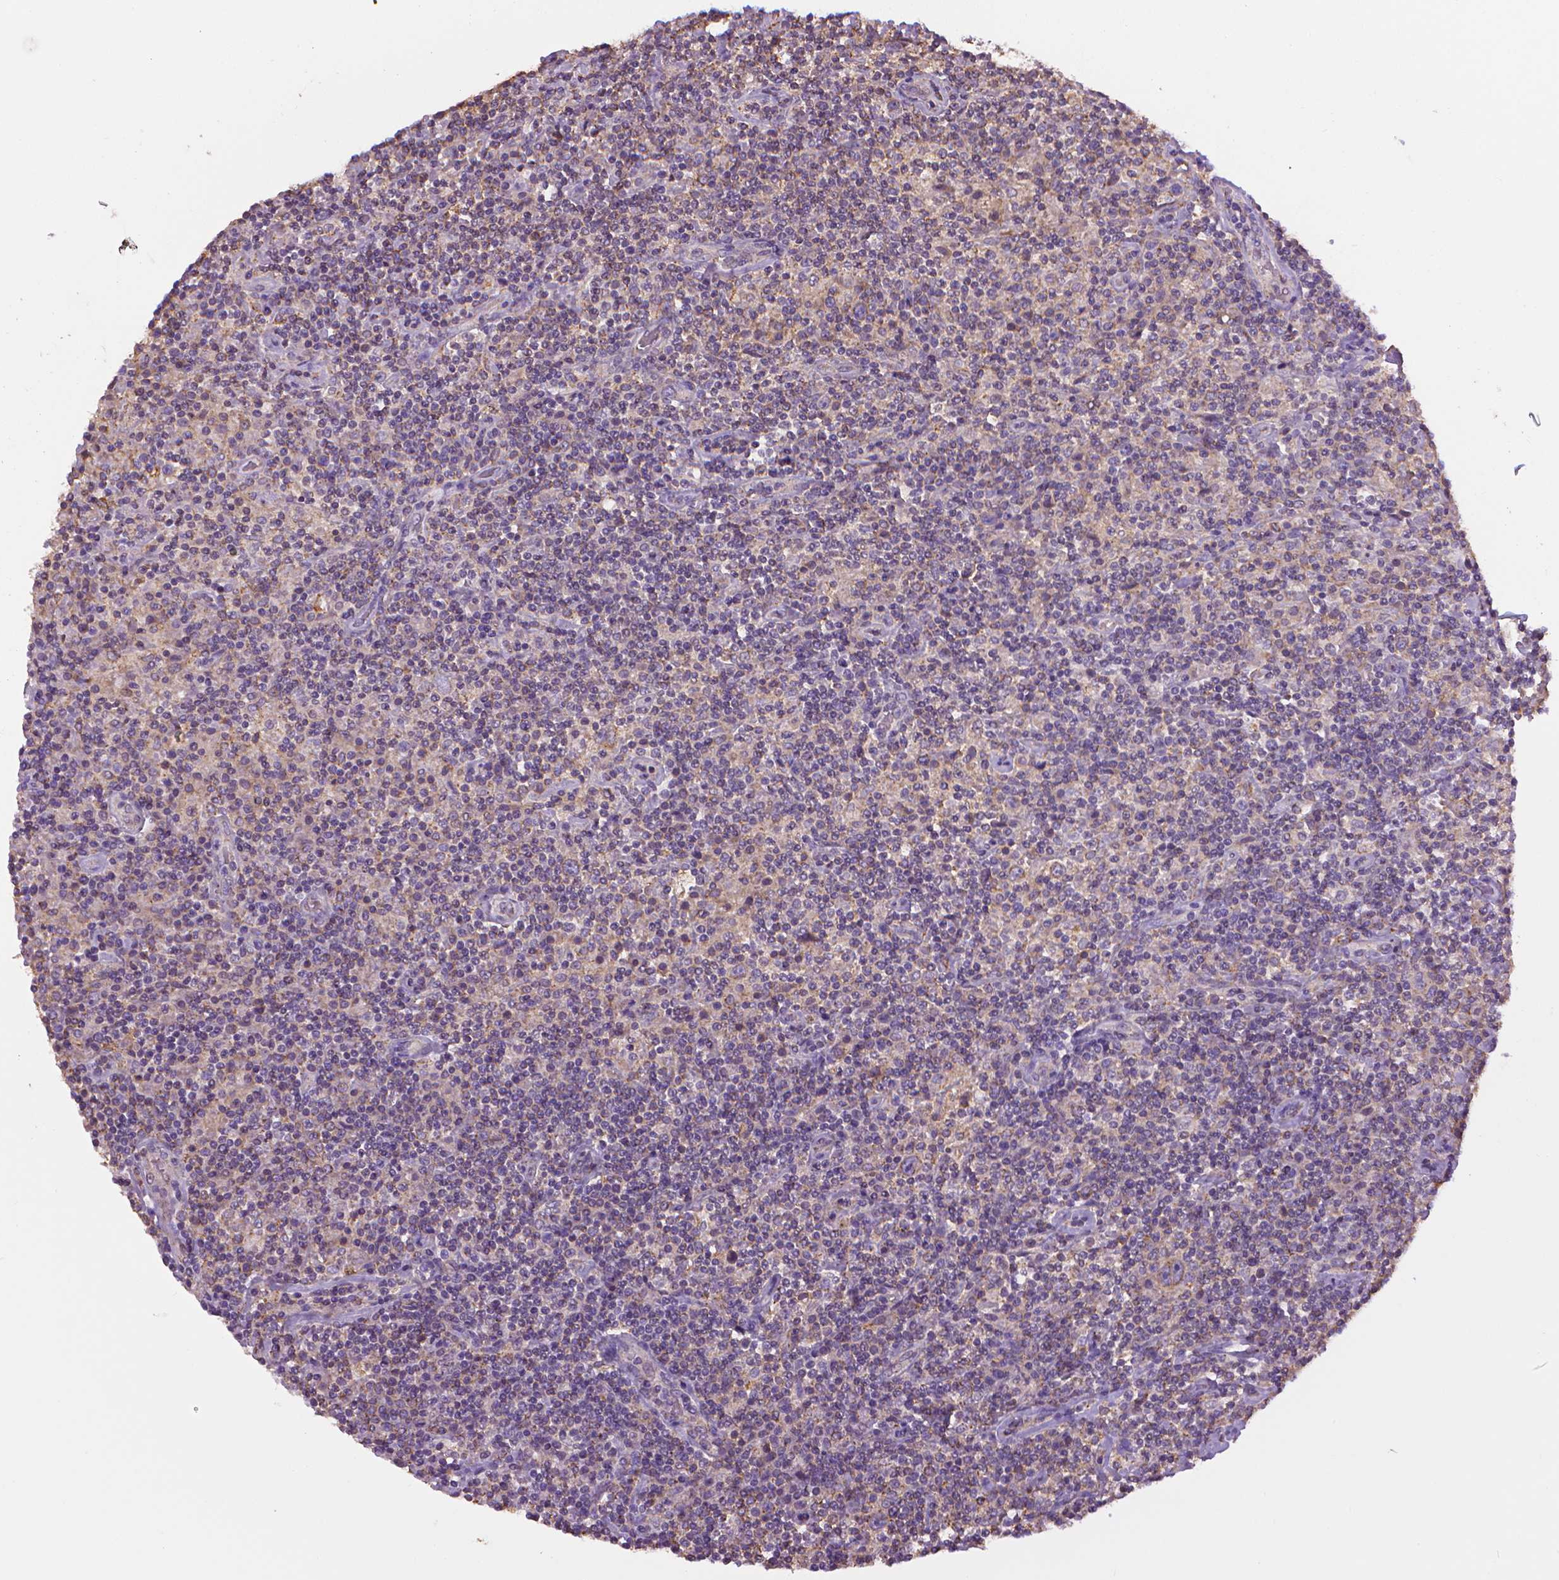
{"staining": {"intensity": "negative", "quantity": "none", "location": "none"}, "tissue": "lymphoma", "cell_type": "Tumor cells", "image_type": "cancer", "snomed": [{"axis": "morphology", "description": "Hodgkin's disease, NOS"}, {"axis": "topography", "description": "Lymph node"}], "caption": "This is an immunohistochemistry (IHC) micrograph of human Hodgkin's disease. There is no staining in tumor cells.", "gene": "SLC51B", "patient": {"sex": "male", "age": 70}}